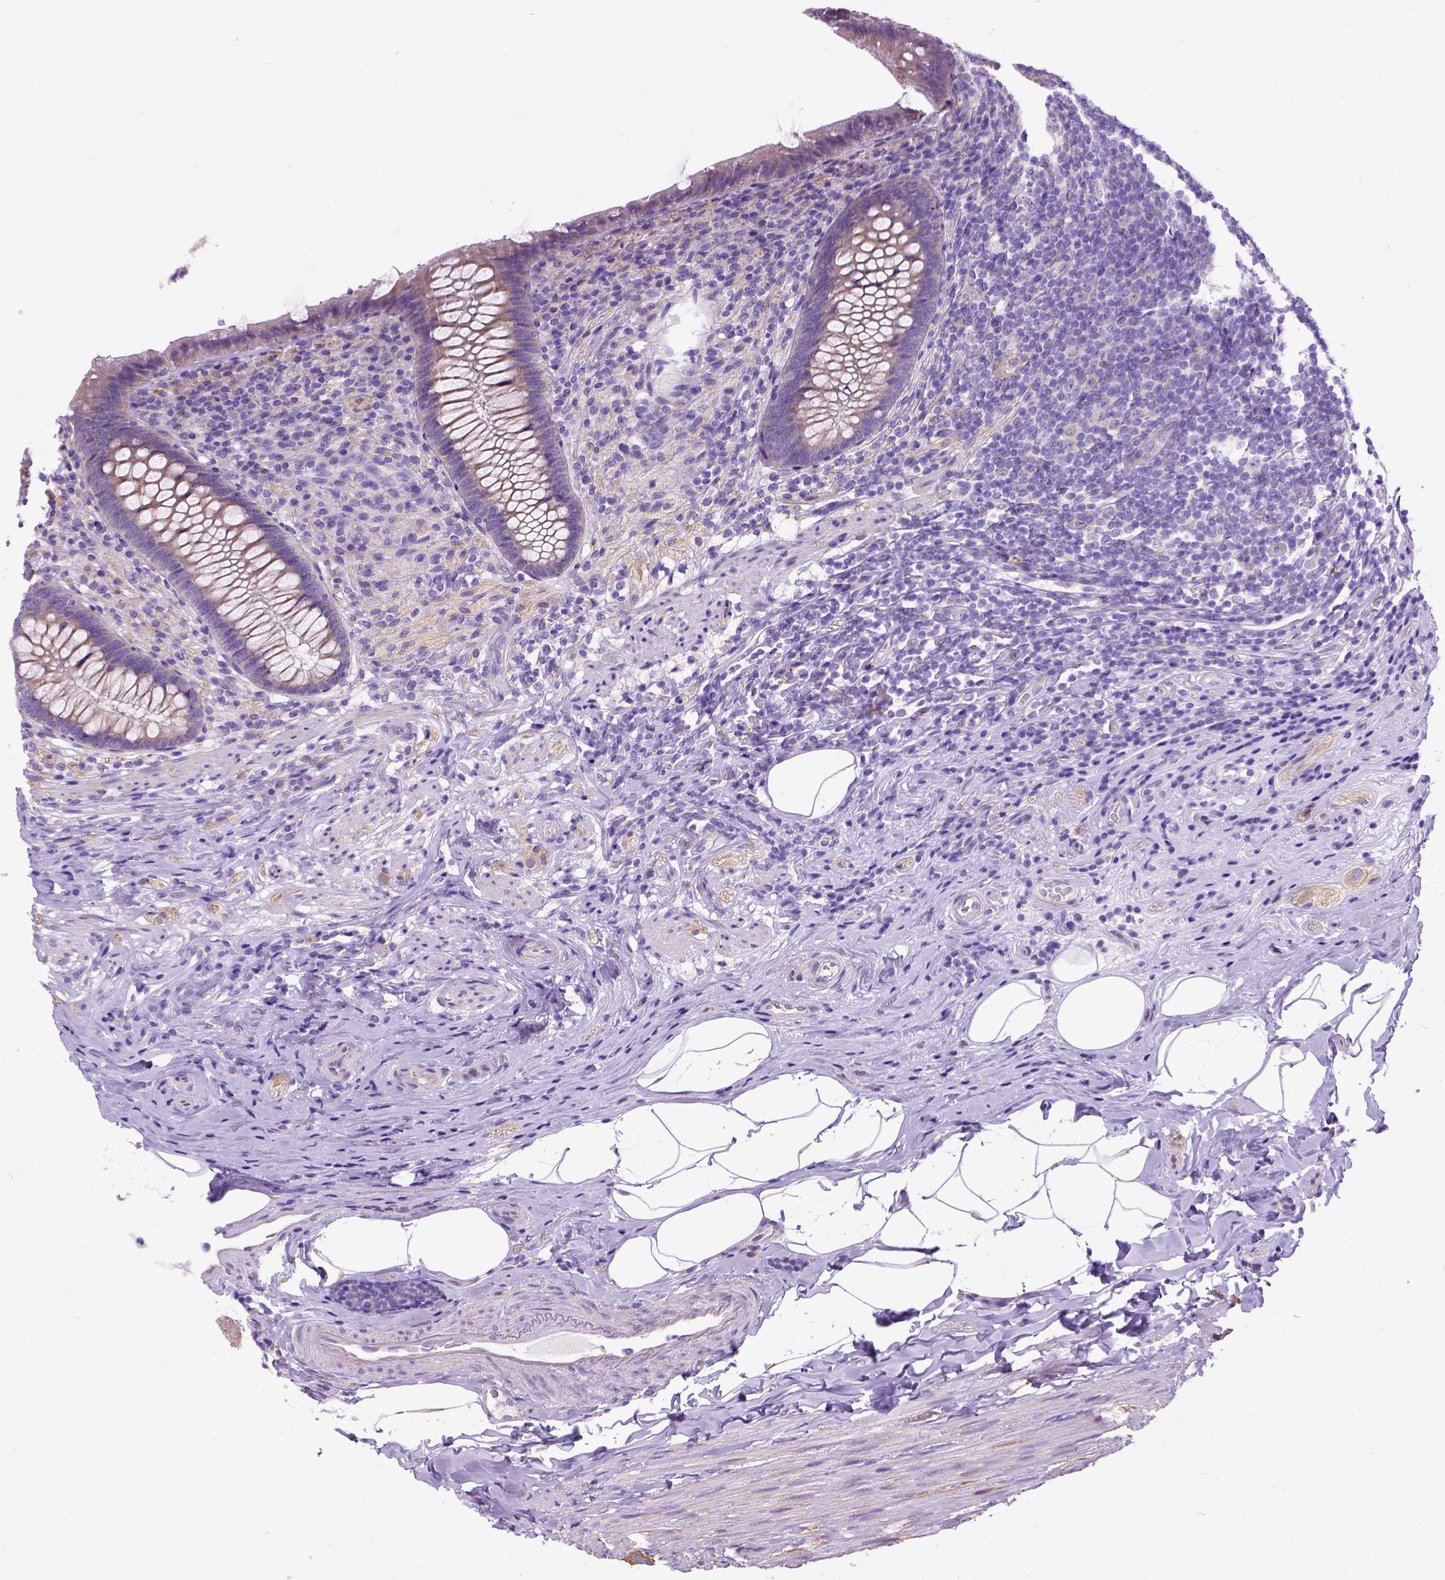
{"staining": {"intensity": "negative", "quantity": "none", "location": "none"}, "tissue": "appendix", "cell_type": "Glandular cells", "image_type": "normal", "snomed": [{"axis": "morphology", "description": "Normal tissue, NOS"}, {"axis": "topography", "description": "Appendix"}], "caption": "IHC histopathology image of benign appendix: human appendix stained with DAB (3,3'-diaminobenzidine) reveals no significant protein positivity in glandular cells. Nuclei are stained in blue.", "gene": "CFAP54", "patient": {"sex": "male", "age": 47}}